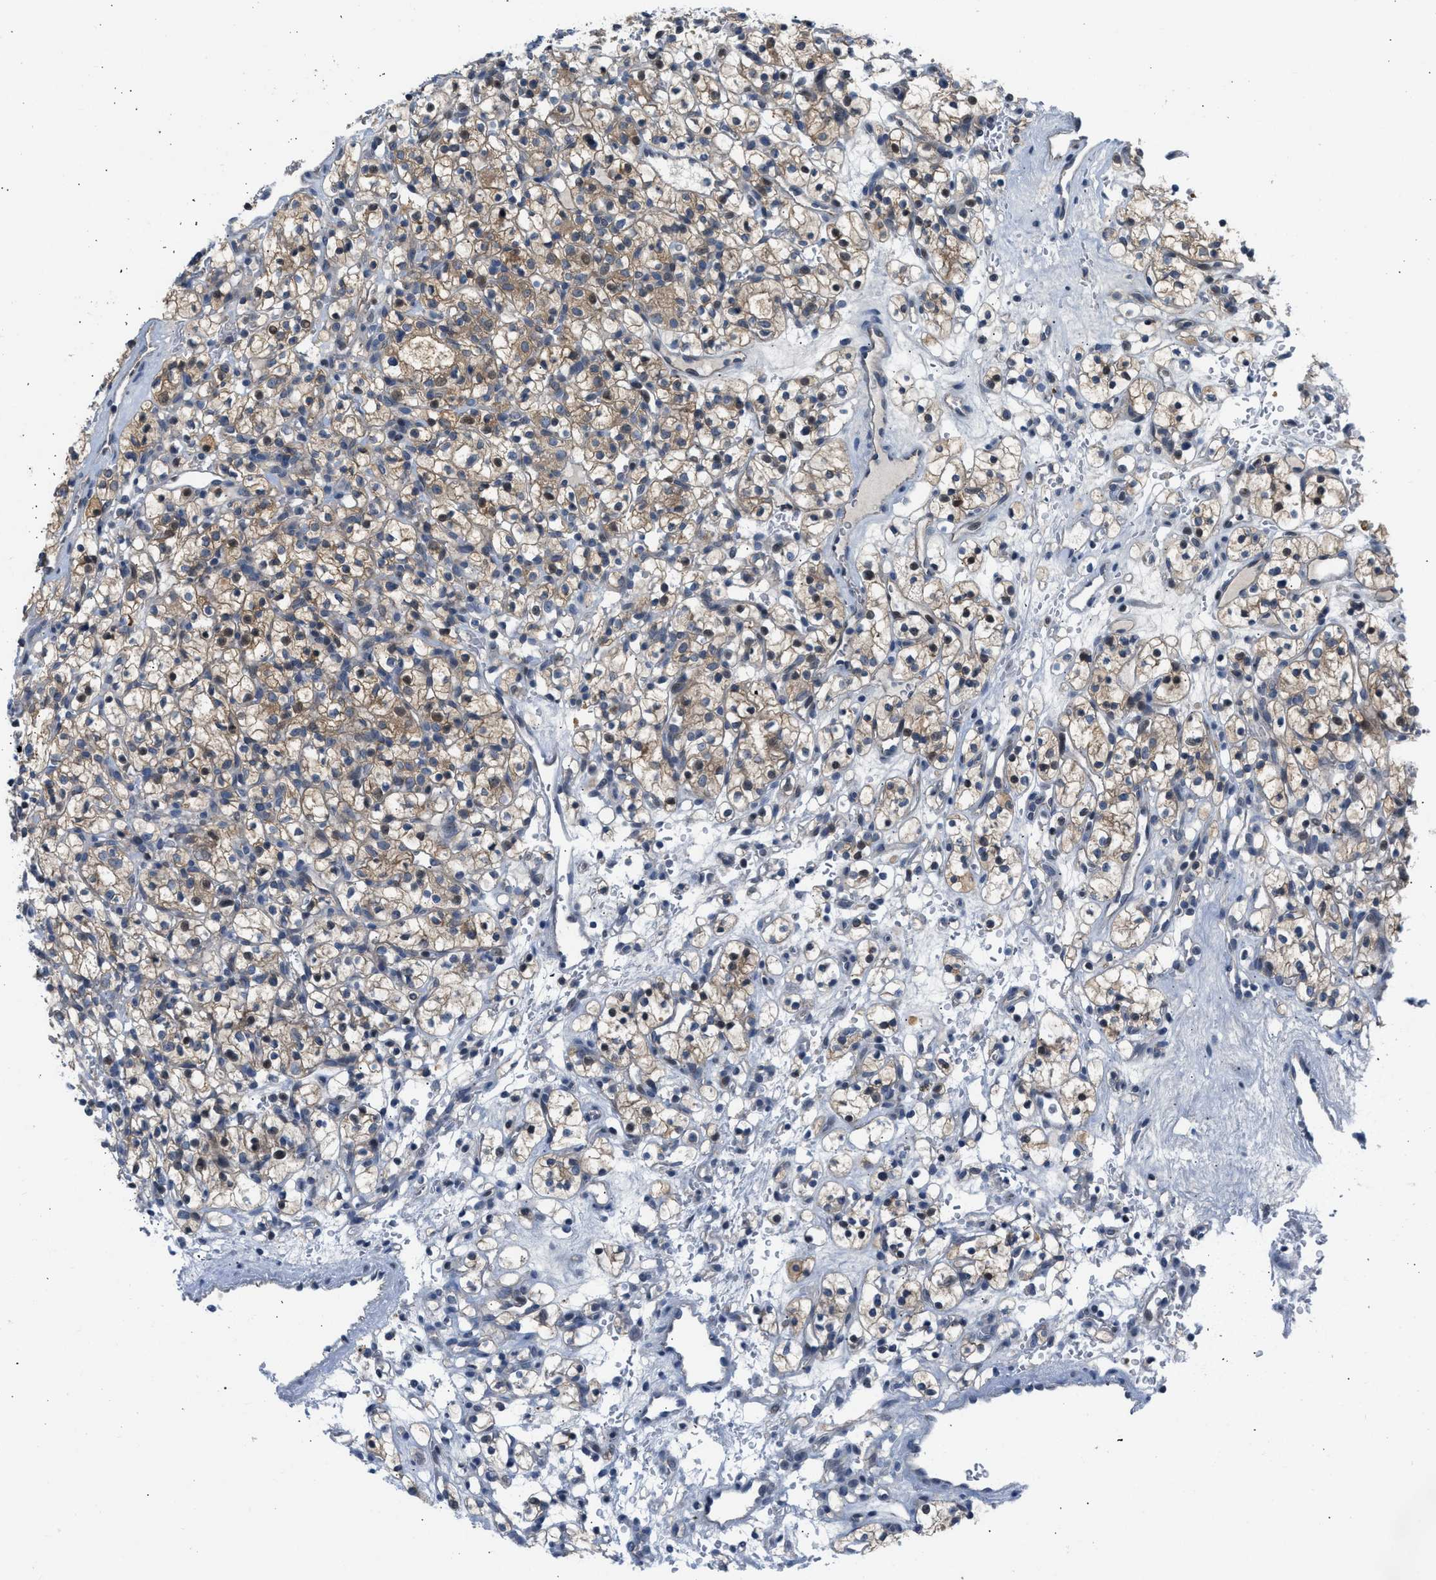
{"staining": {"intensity": "moderate", "quantity": ">75%", "location": "cytoplasmic/membranous"}, "tissue": "renal cancer", "cell_type": "Tumor cells", "image_type": "cancer", "snomed": [{"axis": "morphology", "description": "Adenocarcinoma, NOS"}, {"axis": "topography", "description": "Kidney"}], "caption": "Renal adenocarcinoma stained with immunohistochemistry (IHC) exhibits moderate cytoplasmic/membranous staining in approximately >75% of tumor cells.", "gene": "OLIG3", "patient": {"sex": "female", "age": 57}}